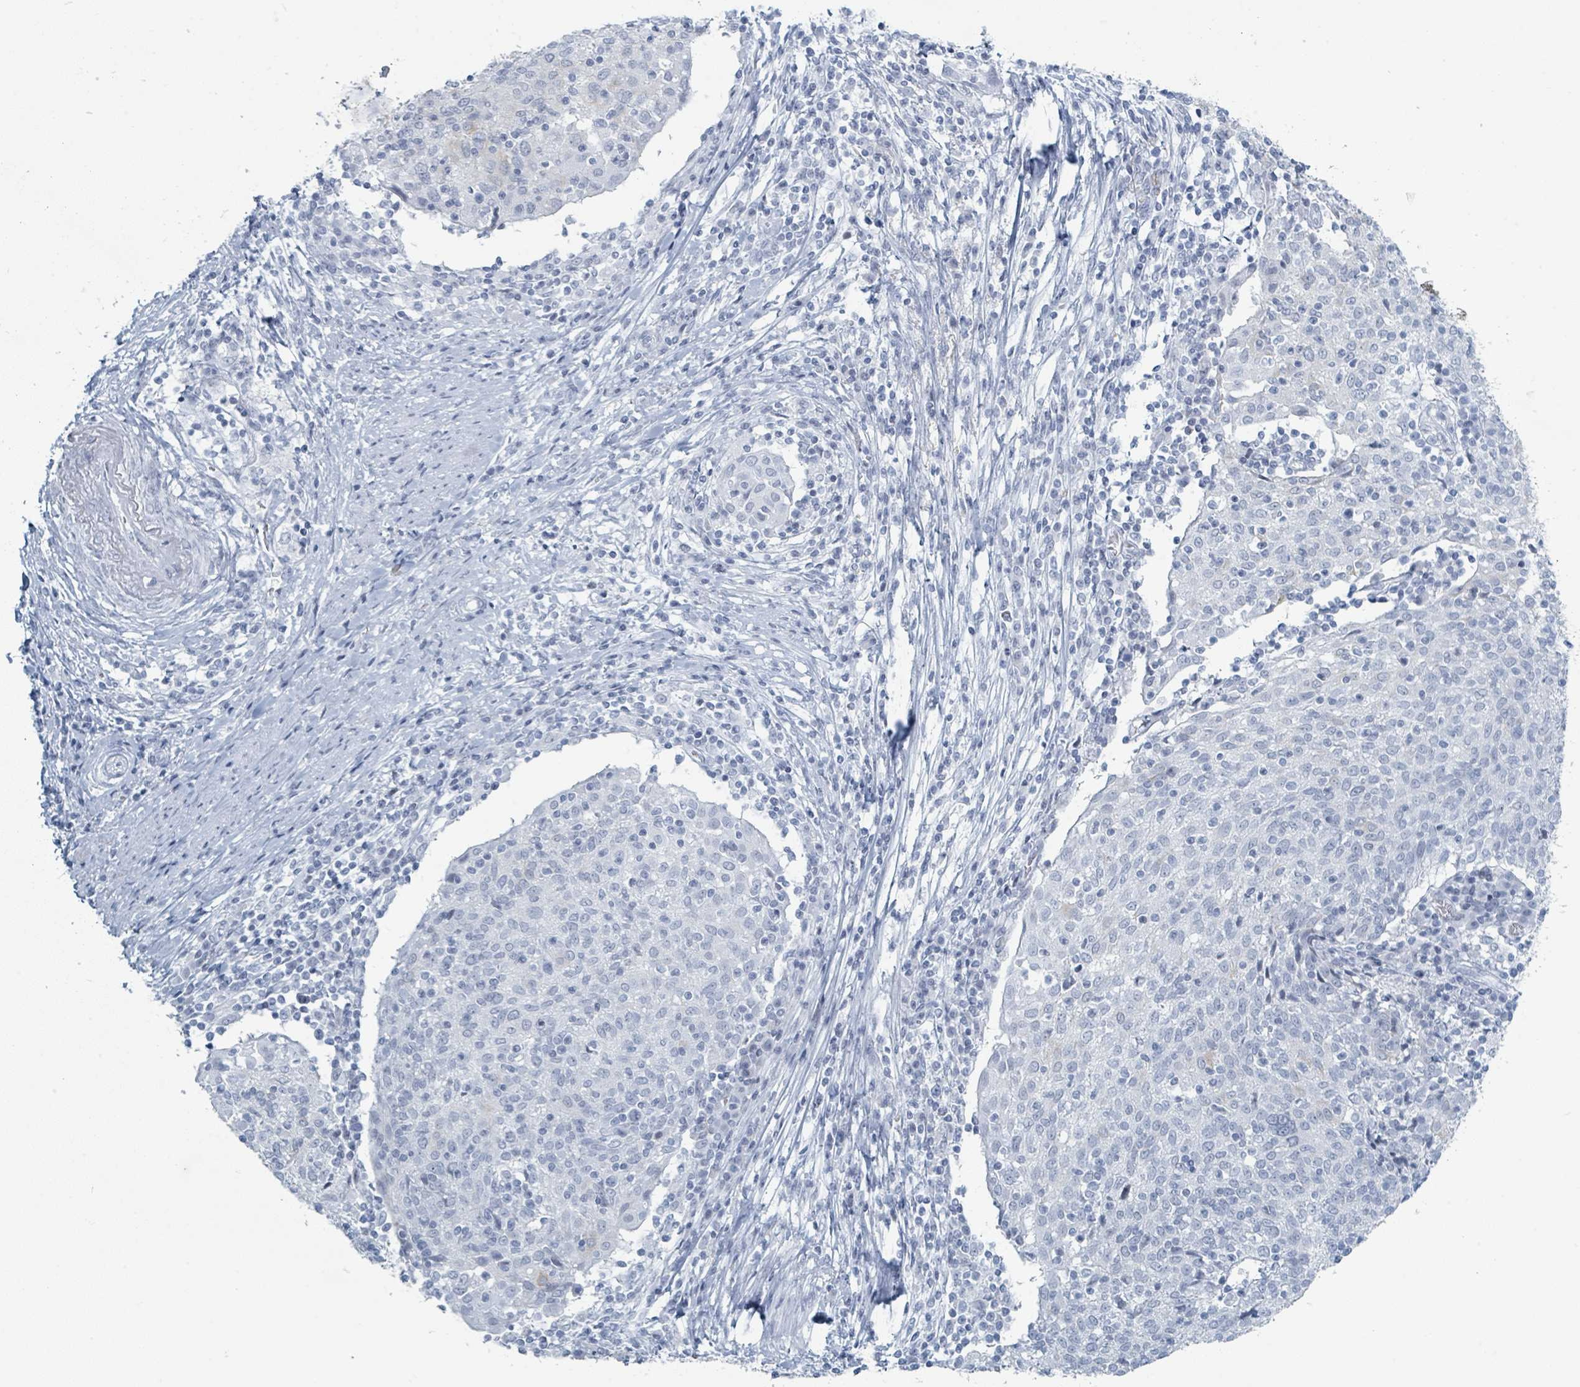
{"staining": {"intensity": "negative", "quantity": "none", "location": "none"}, "tissue": "cervical cancer", "cell_type": "Tumor cells", "image_type": "cancer", "snomed": [{"axis": "morphology", "description": "Squamous cell carcinoma, NOS"}, {"axis": "topography", "description": "Cervix"}], "caption": "DAB (3,3'-diaminobenzidine) immunohistochemical staining of squamous cell carcinoma (cervical) reveals no significant positivity in tumor cells.", "gene": "GPR15LG", "patient": {"sex": "female", "age": 52}}